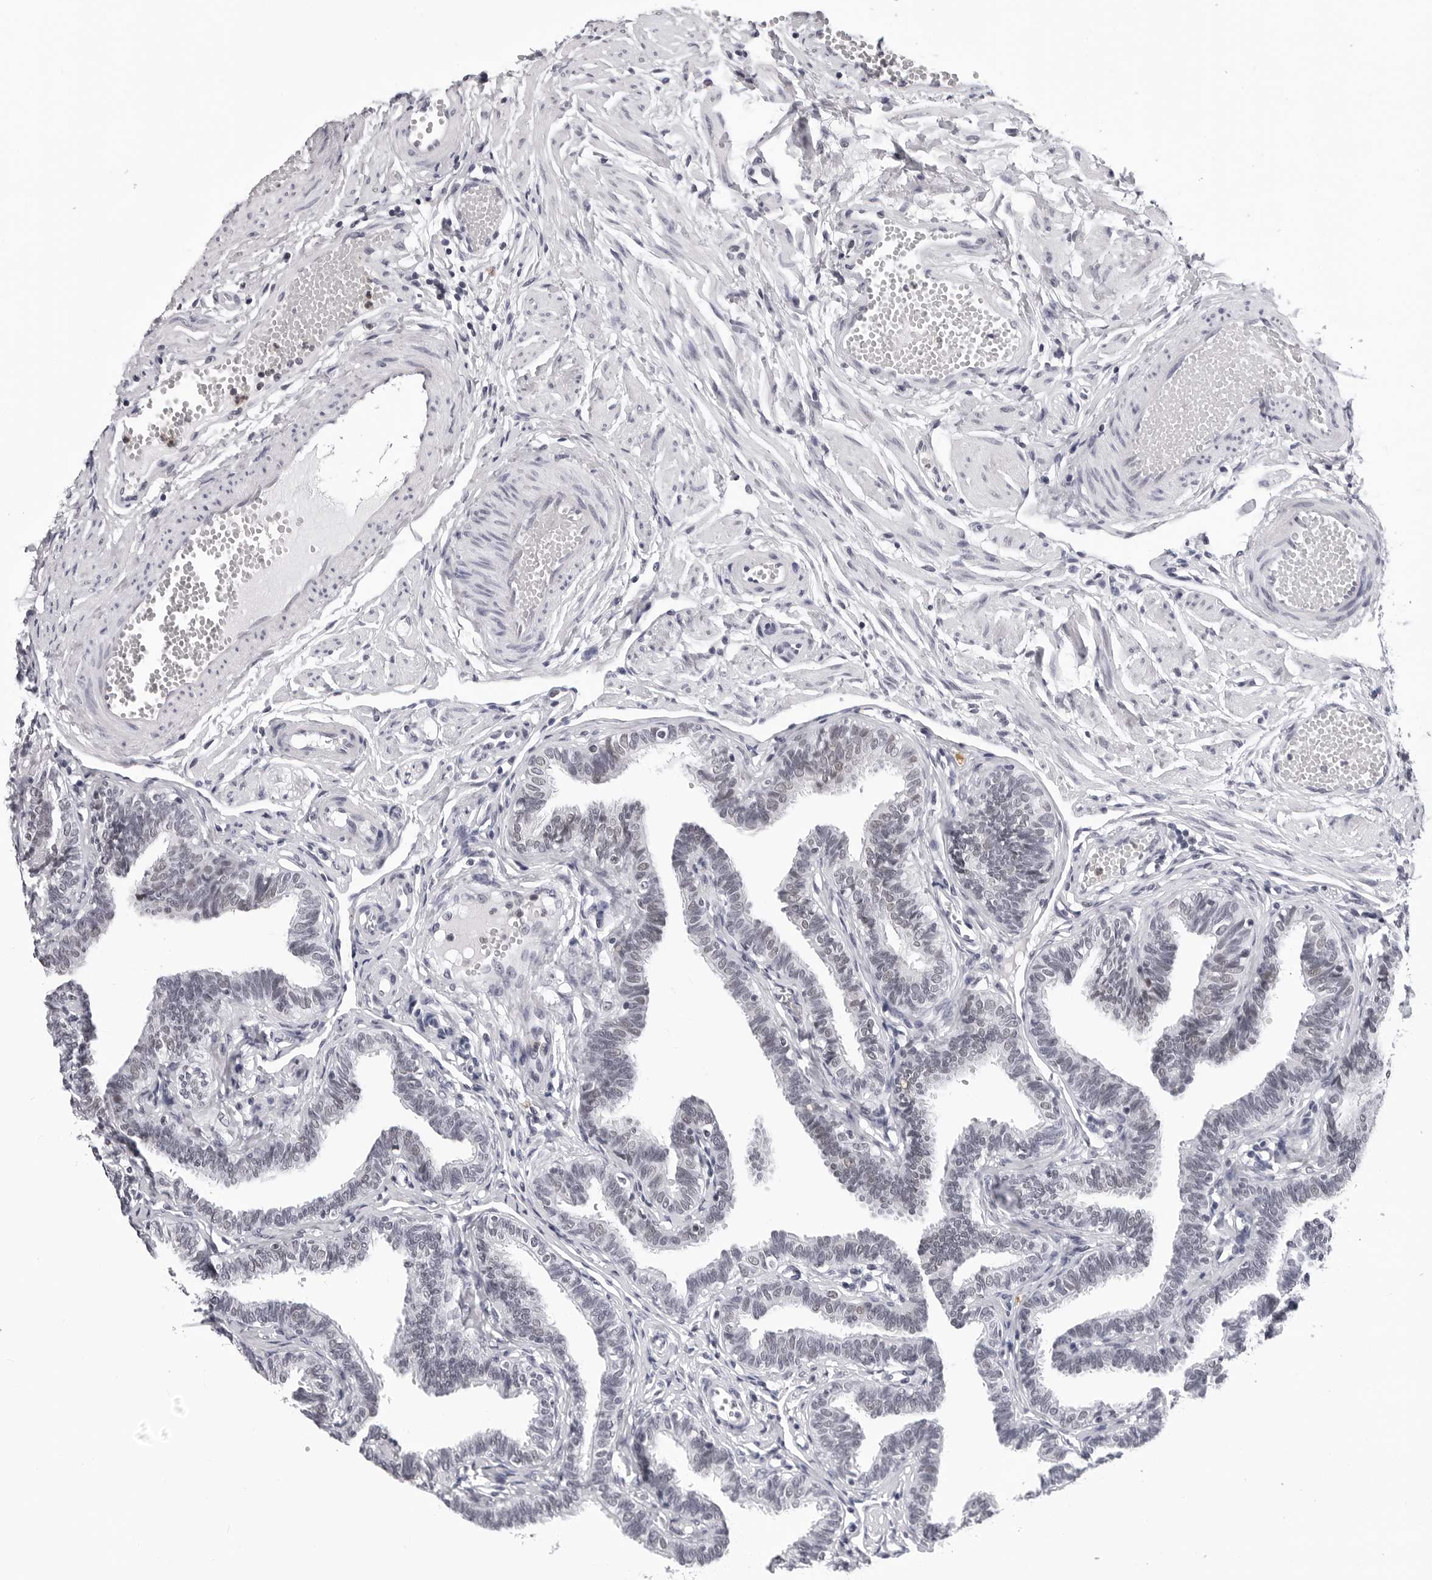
{"staining": {"intensity": "weak", "quantity": "25%-75%", "location": "nuclear"}, "tissue": "fallopian tube", "cell_type": "Glandular cells", "image_type": "normal", "snomed": [{"axis": "morphology", "description": "Normal tissue, NOS"}, {"axis": "topography", "description": "Fallopian tube"}, {"axis": "topography", "description": "Ovary"}], "caption": "This is a histology image of immunohistochemistry staining of normal fallopian tube, which shows weak positivity in the nuclear of glandular cells.", "gene": "SF3B4", "patient": {"sex": "female", "age": 23}}